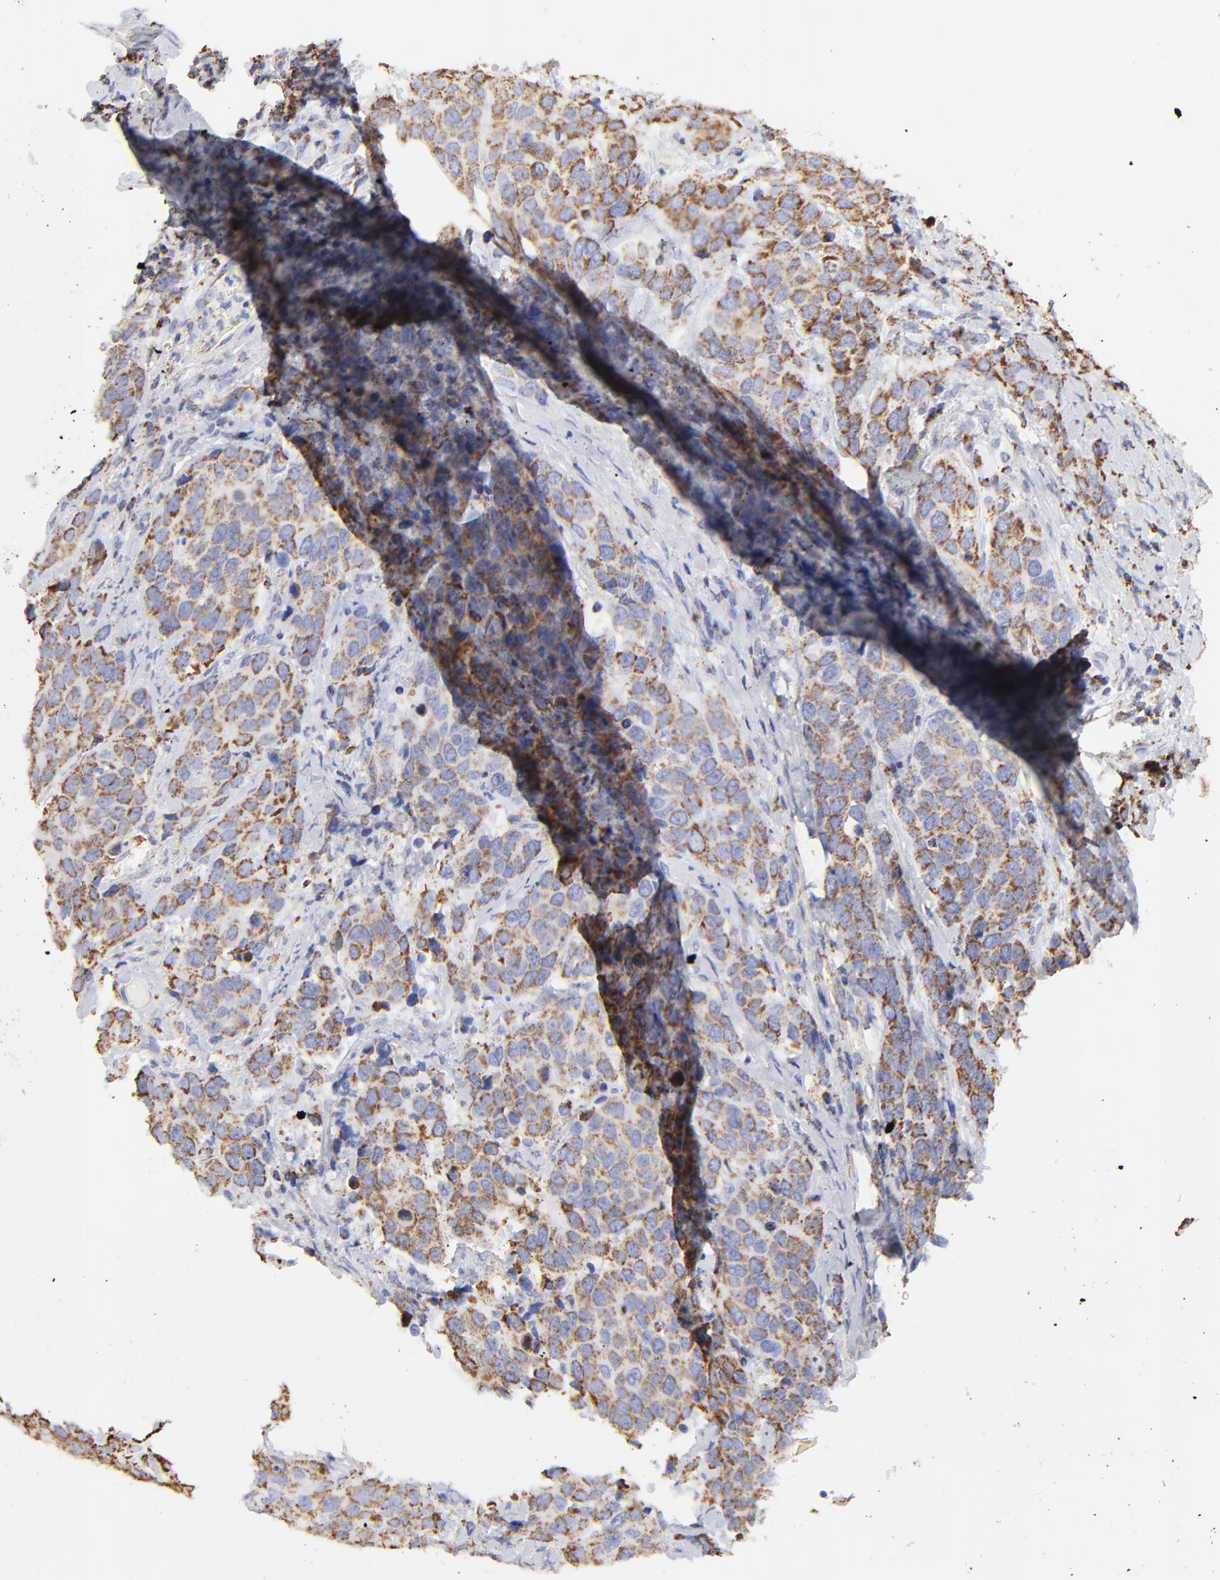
{"staining": {"intensity": "moderate", "quantity": ">75%", "location": "cytoplasmic/membranous"}, "tissue": "cervical cancer", "cell_type": "Tumor cells", "image_type": "cancer", "snomed": [{"axis": "morphology", "description": "Squamous cell carcinoma, NOS"}, {"axis": "topography", "description": "Cervix"}], "caption": "High-magnification brightfield microscopy of cervical cancer (squamous cell carcinoma) stained with DAB (brown) and counterstained with hematoxylin (blue). tumor cells exhibit moderate cytoplasmic/membranous positivity is present in approximately>75% of cells. (DAB IHC, brown staining for protein, blue staining for nuclei).", "gene": "COX4I1", "patient": {"sex": "female", "age": 31}}